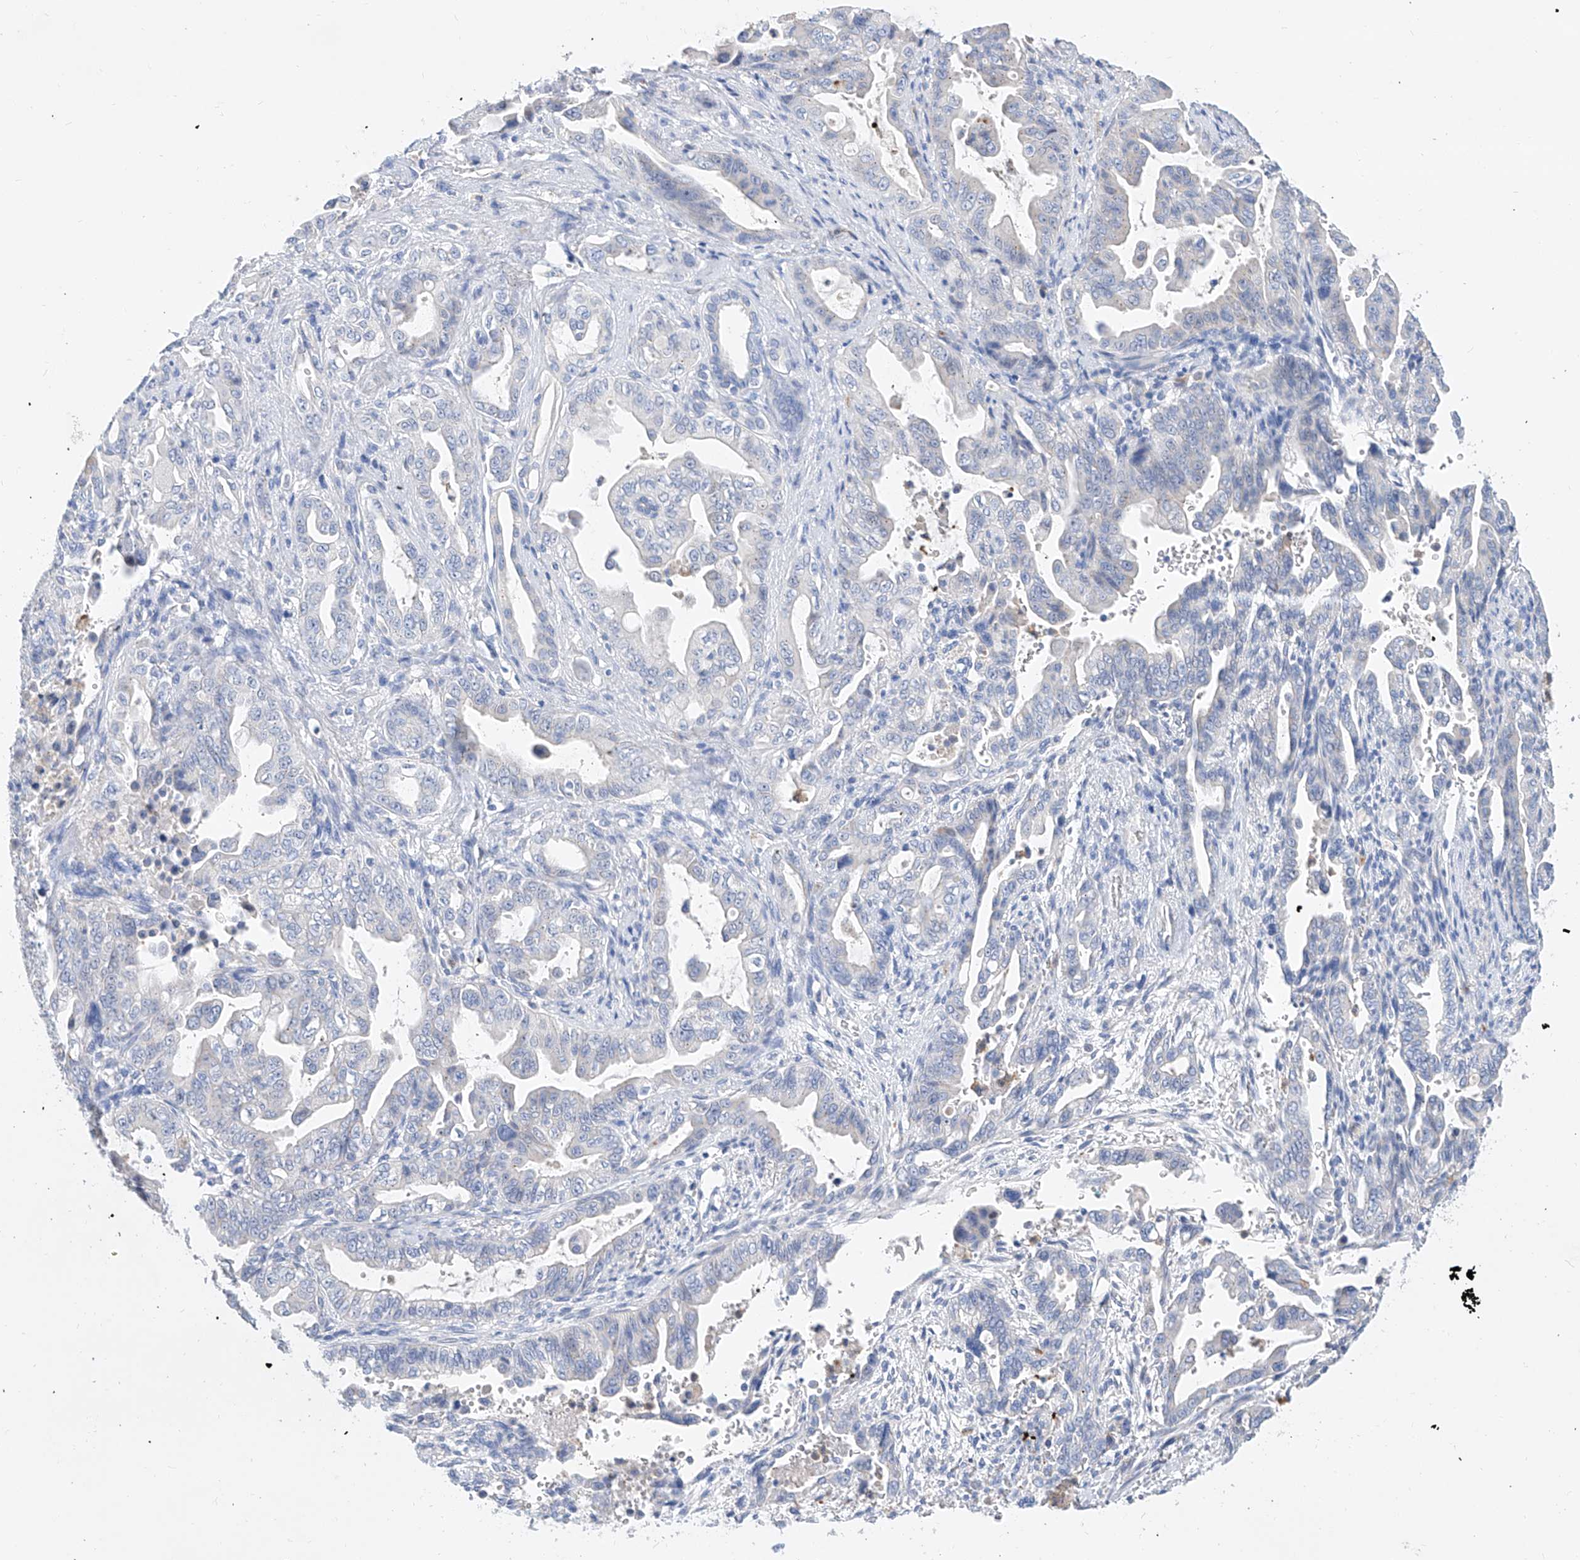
{"staining": {"intensity": "negative", "quantity": "none", "location": "none"}, "tissue": "pancreatic cancer", "cell_type": "Tumor cells", "image_type": "cancer", "snomed": [{"axis": "morphology", "description": "Adenocarcinoma, NOS"}, {"axis": "topography", "description": "Pancreas"}], "caption": "High magnification brightfield microscopy of pancreatic adenocarcinoma stained with DAB (3,3'-diaminobenzidine) (brown) and counterstained with hematoxylin (blue): tumor cells show no significant expression. (DAB IHC visualized using brightfield microscopy, high magnification).", "gene": "SLC25A29", "patient": {"sex": "male", "age": 70}}